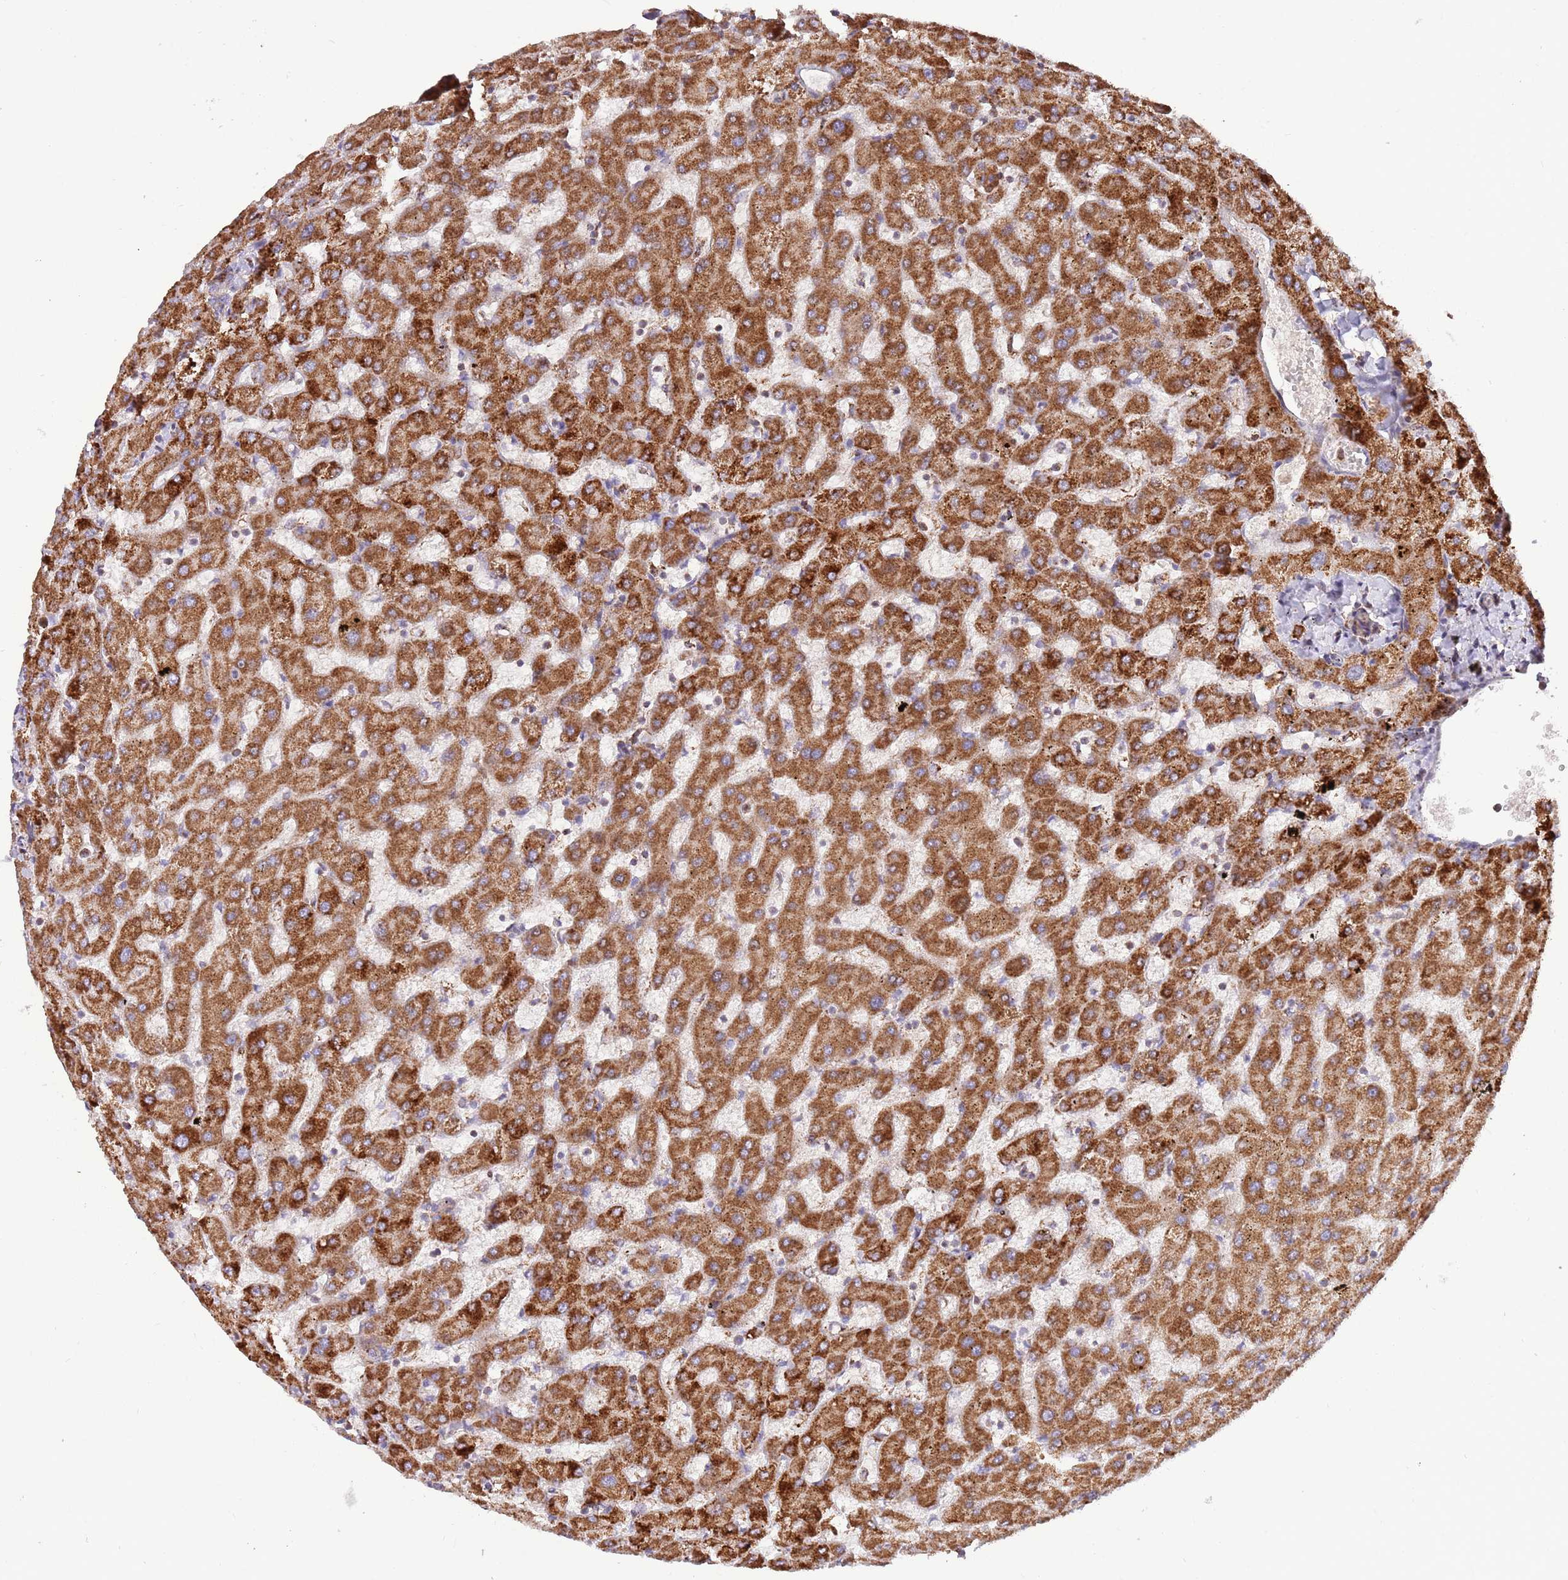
{"staining": {"intensity": "moderate", "quantity": ">75%", "location": "cytoplasmic/membranous"}, "tissue": "liver", "cell_type": "Cholangiocytes", "image_type": "normal", "snomed": [{"axis": "morphology", "description": "Normal tissue, NOS"}, {"axis": "topography", "description": "Liver"}], "caption": "The image reveals staining of unremarkable liver, revealing moderate cytoplasmic/membranous protein expression (brown color) within cholangiocytes. (brown staining indicates protein expression, while blue staining denotes nuclei).", "gene": "ATP5PD", "patient": {"sex": "female", "age": 63}}